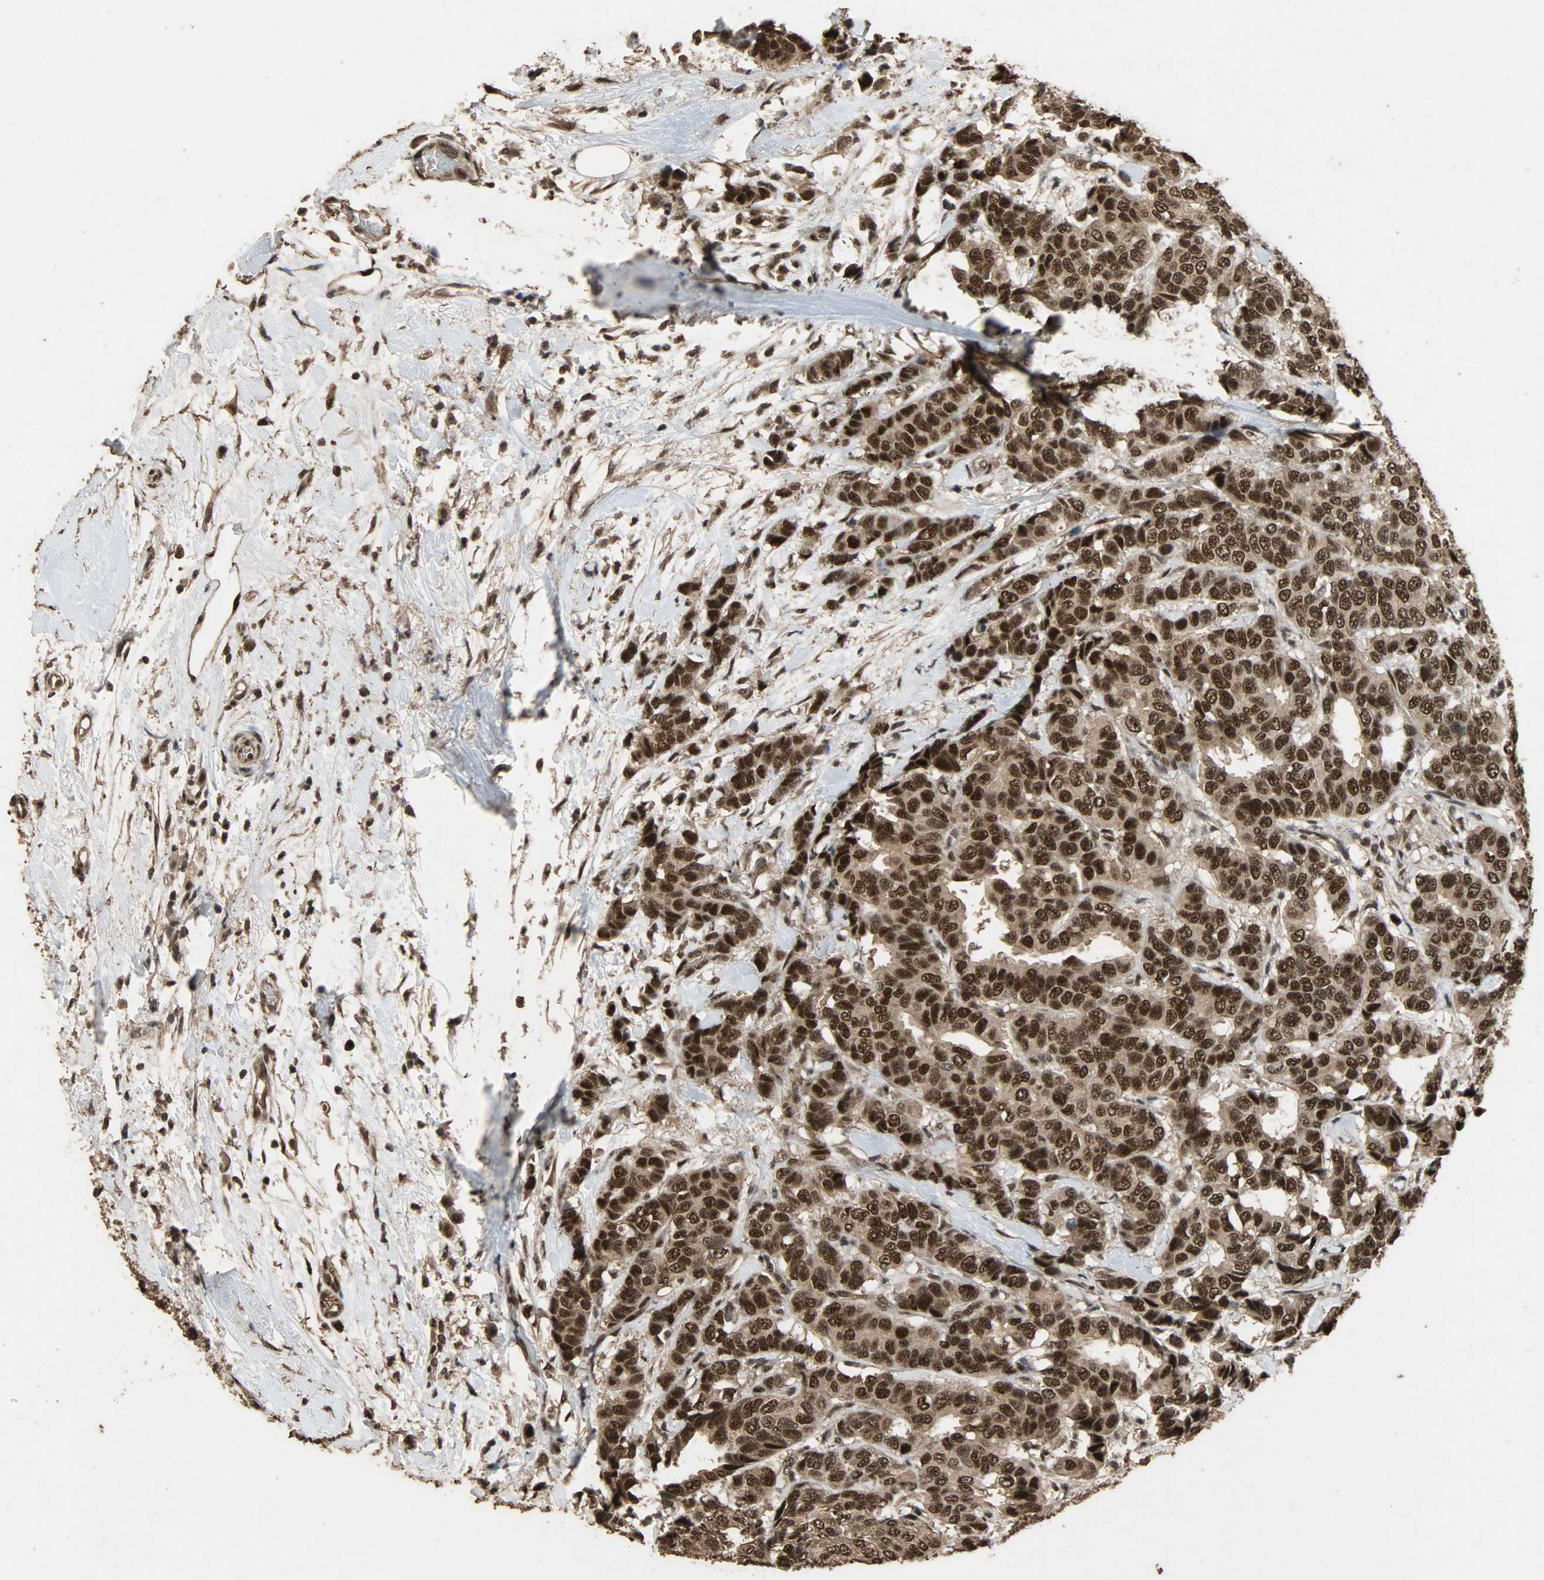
{"staining": {"intensity": "strong", "quantity": ">75%", "location": "cytoplasmic/membranous,nuclear"}, "tissue": "breast cancer", "cell_type": "Tumor cells", "image_type": "cancer", "snomed": [{"axis": "morphology", "description": "Duct carcinoma"}, {"axis": "topography", "description": "Breast"}], "caption": "Invasive ductal carcinoma (breast) stained for a protein shows strong cytoplasmic/membranous and nuclear positivity in tumor cells. (DAB IHC, brown staining for protein, blue staining for nuclei).", "gene": "CCNT2", "patient": {"sex": "female", "age": 87}}